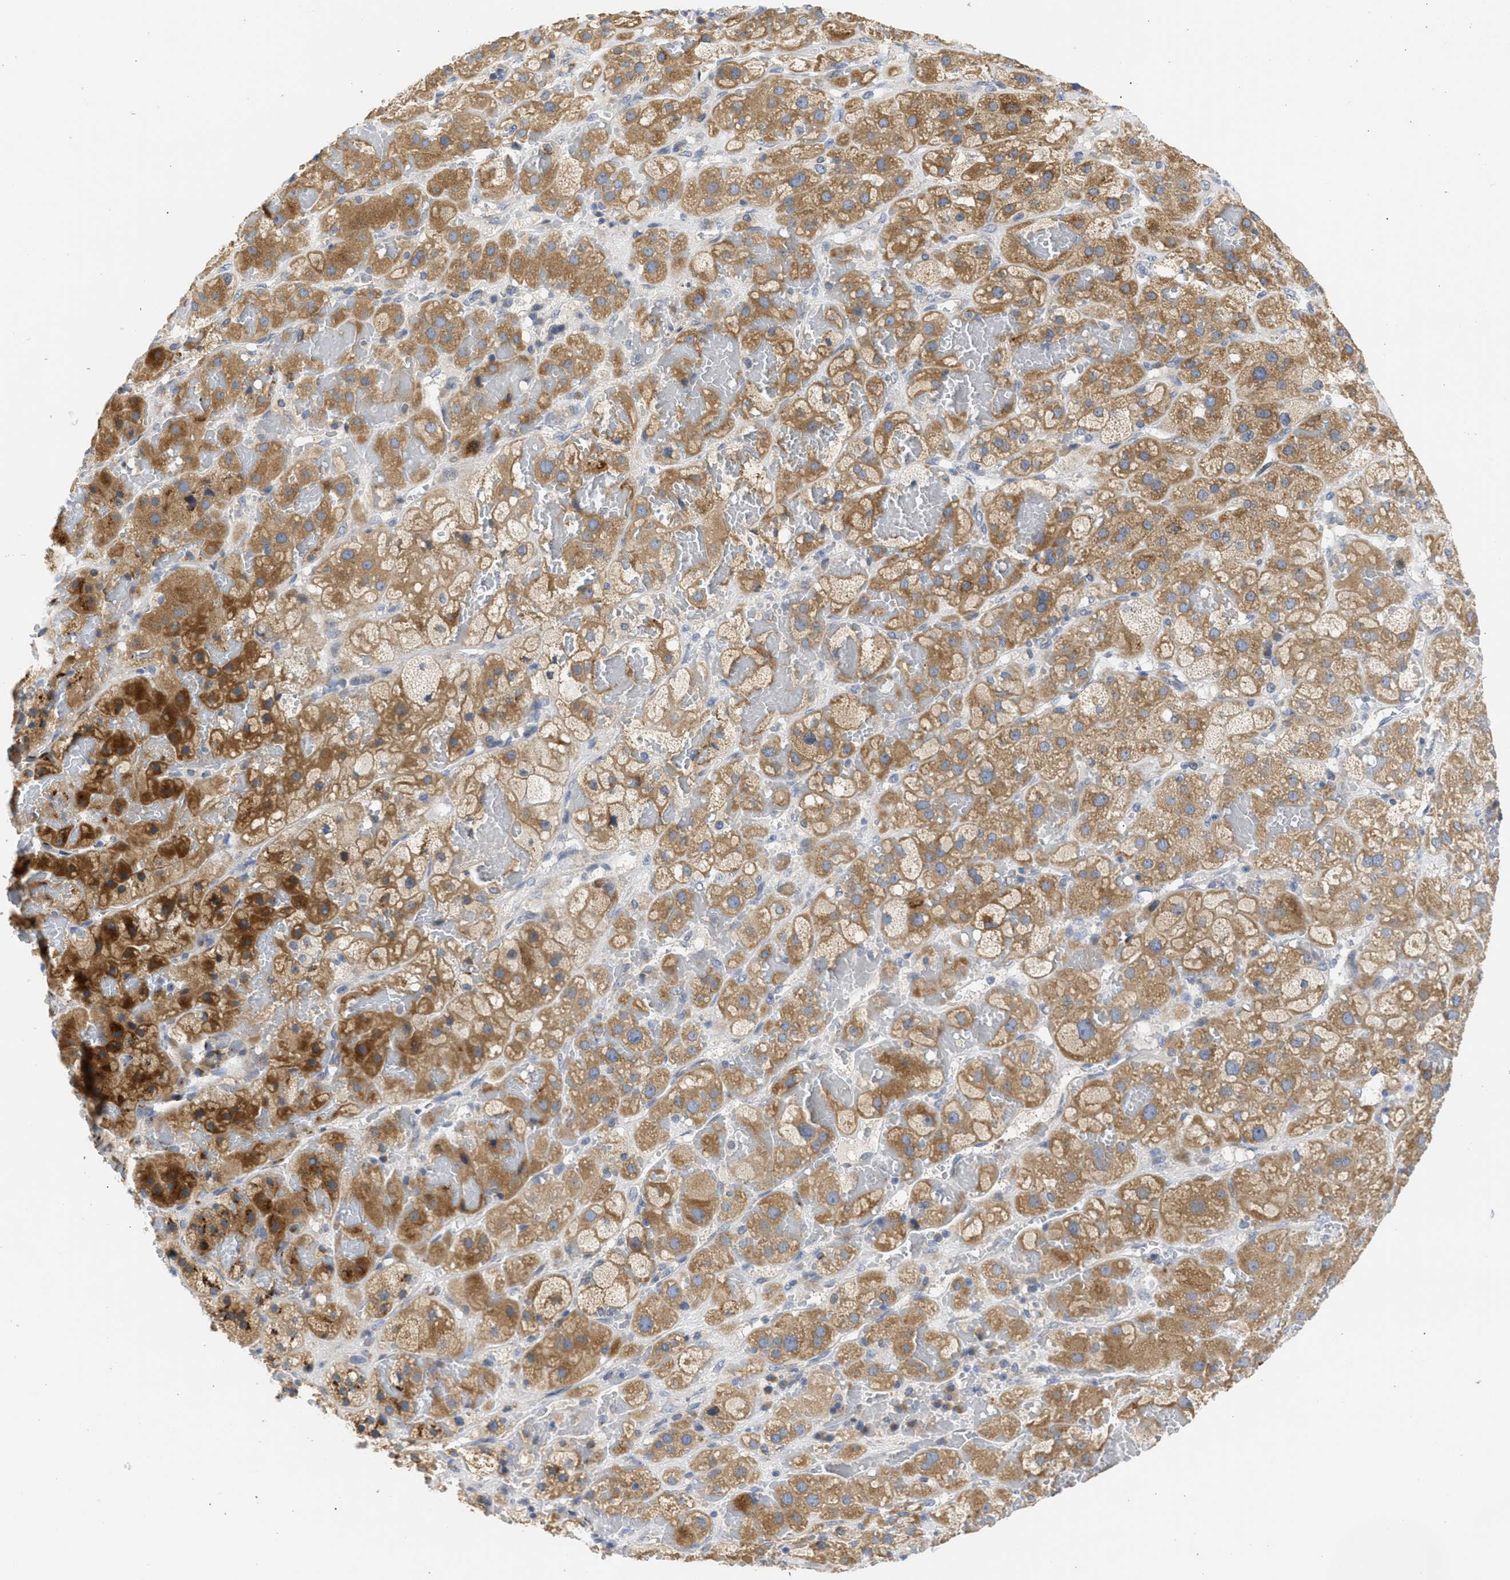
{"staining": {"intensity": "strong", "quantity": ">75%", "location": "cytoplasmic/membranous"}, "tissue": "adrenal gland", "cell_type": "Glandular cells", "image_type": "normal", "snomed": [{"axis": "morphology", "description": "Normal tissue, NOS"}, {"axis": "topography", "description": "Adrenal gland"}], "caption": "The image demonstrates a brown stain indicating the presence of a protein in the cytoplasmic/membranous of glandular cells in adrenal gland. (brown staining indicates protein expression, while blue staining denotes nuclei).", "gene": "TMED1", "patient": {"sex": "female", "age": 47}}